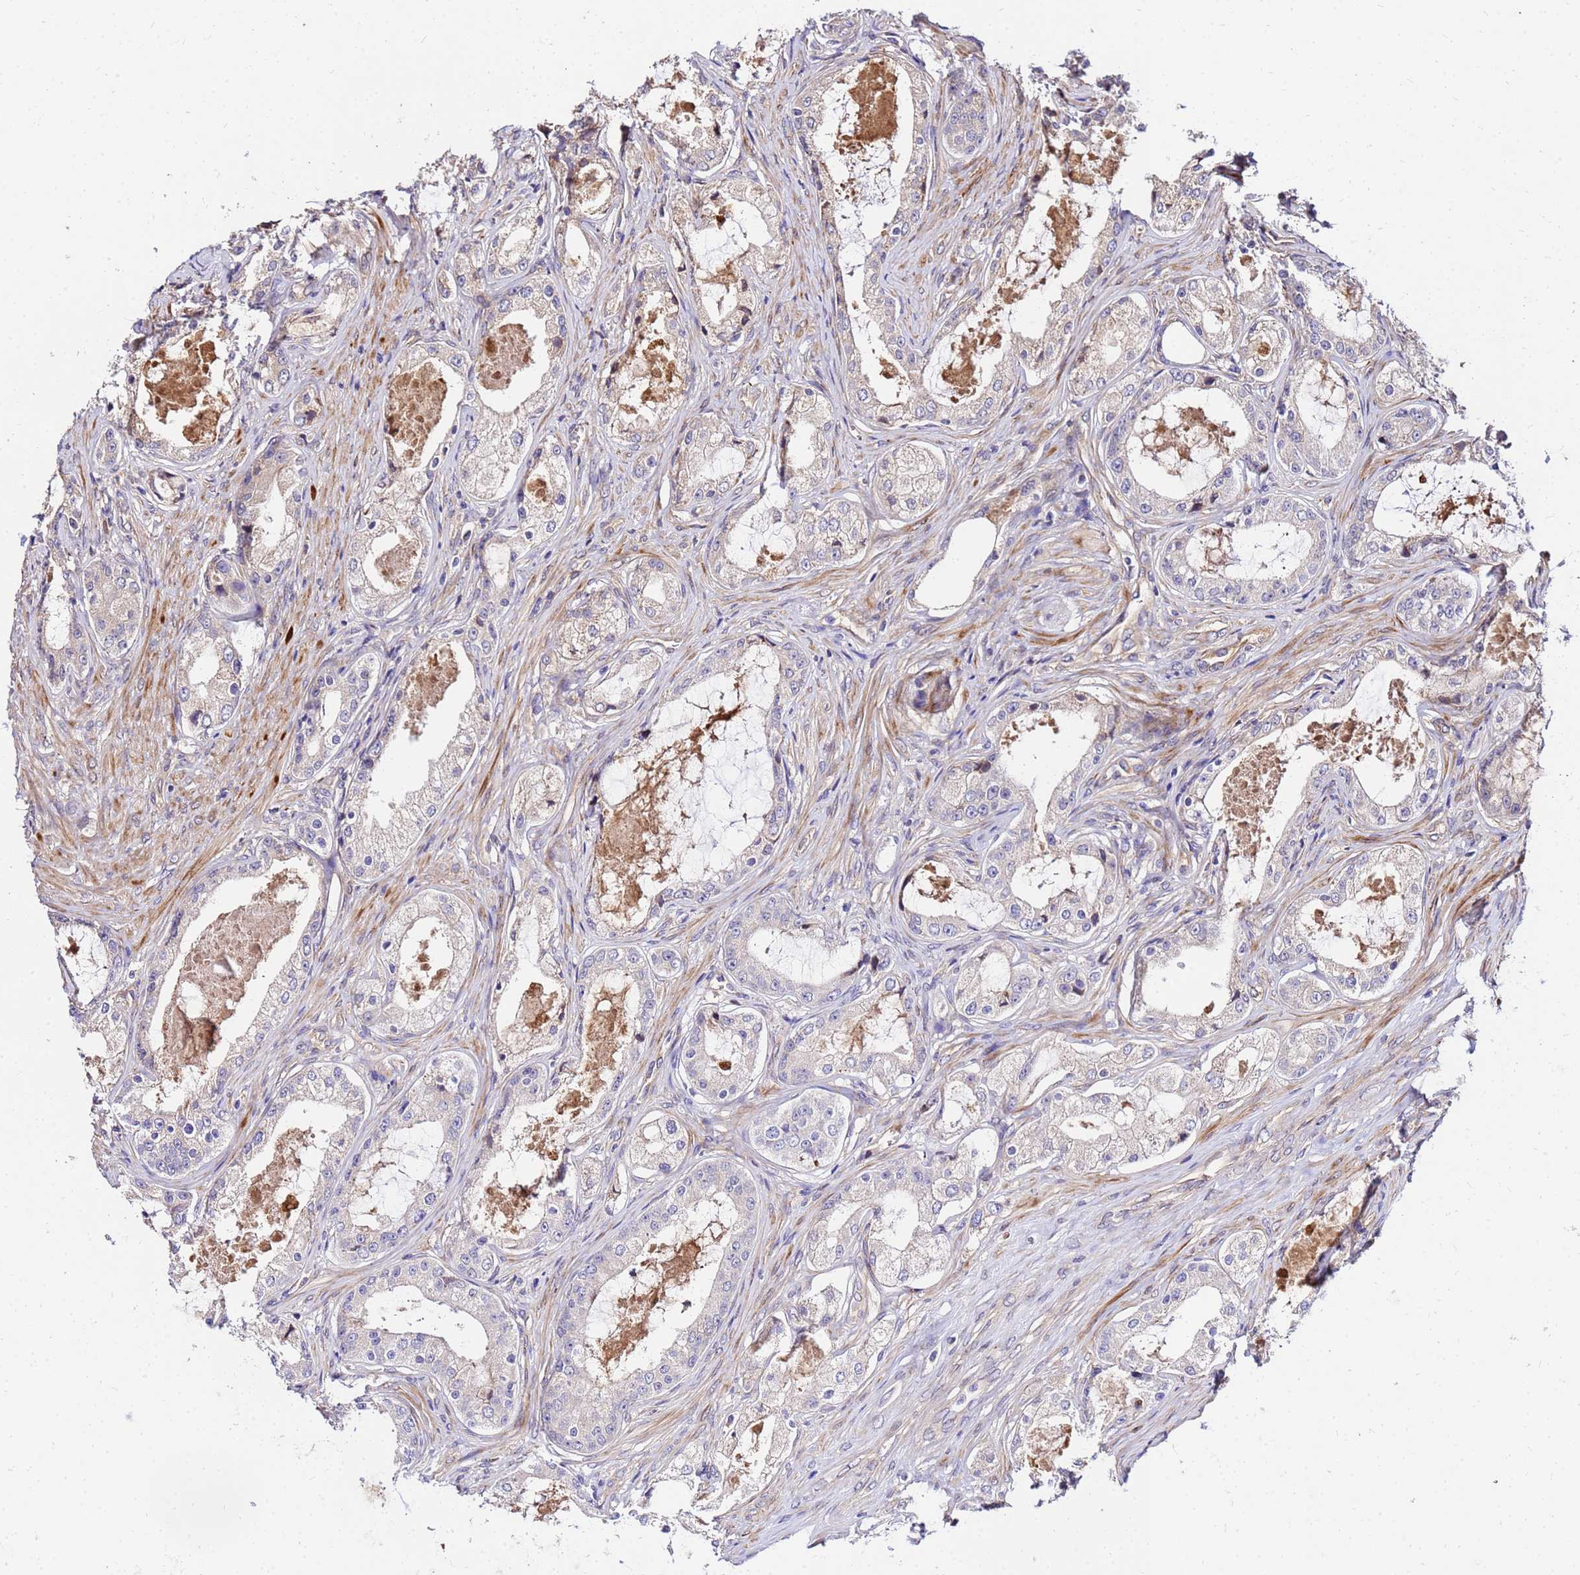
{"staining": {"intensity": "weak", "quantity": "25%-75%", "location": "cytoplasmic/membranous"}, "tissue": "prostate cancer", "cell_type": "Tumor cells", "image_type": "cancer", "snomed": [{"axis": "morphology", "description": "Adenocarcinoma, Low grade"}, {"axis": "topography", "description": "Prostate"}], "caption": "Immunohistochemical staining of human prostate low-grade adenocarcinoma demonstrates low levels of weak cytoplasmic/membranous positivity in approximately 25%-75% of tumor cells.", "gene": "WWC2", "patient": {"sex": "male", "age": 68}}